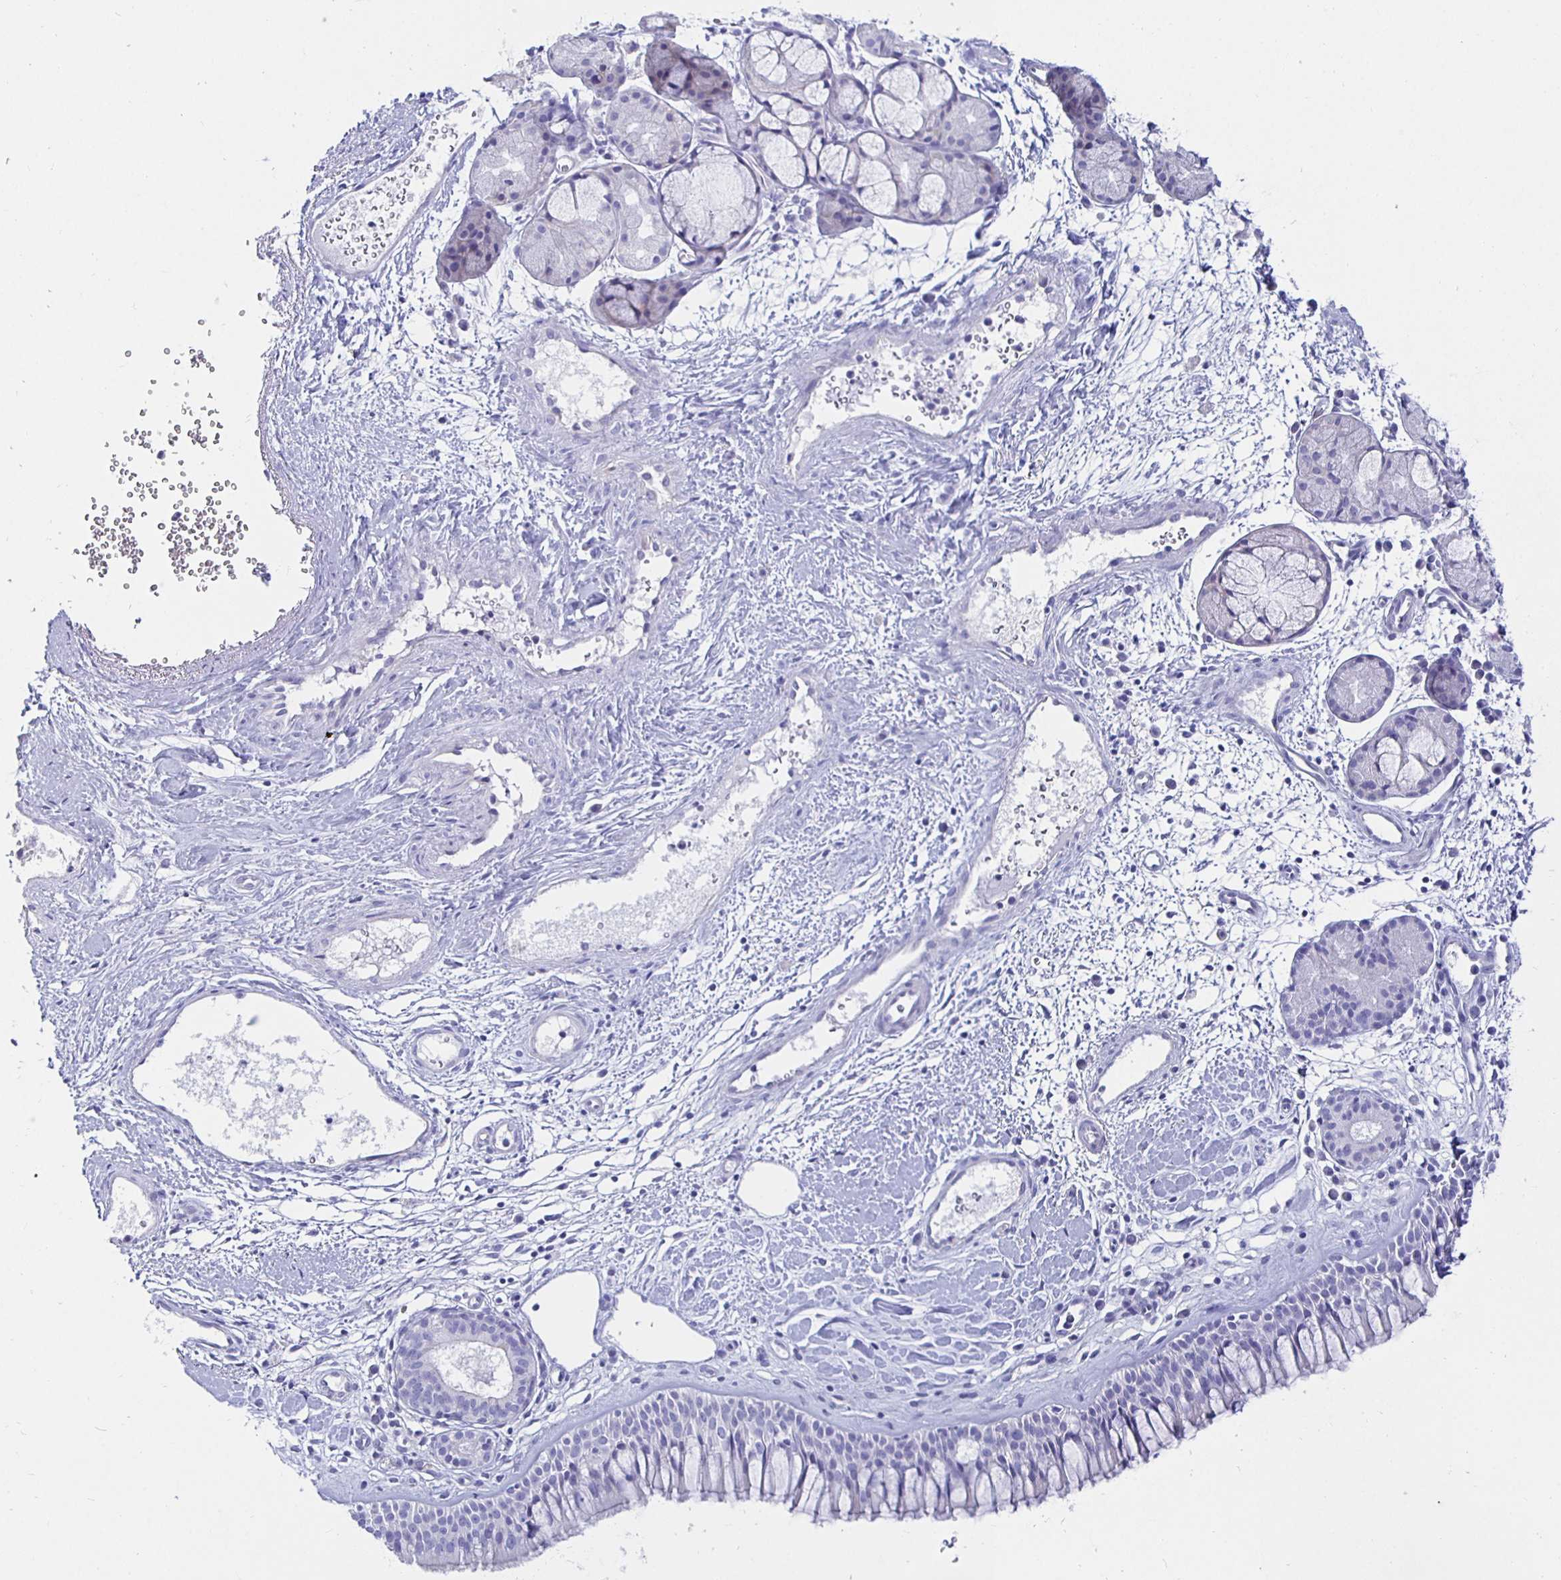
{"staining": {"intensity": "negative", "quantity": "none", "location": "none"}, "tissue": "nasopharynx", "cell_type": "Respiratory epithelial cells", "image_type": "normal", "snomed": [{"axis": "morphology", "description": "Normal tissue, NOS"}, {"axis": "topography", "description": "Nasopharynx"}], "caption": "Histopathology image shows no significant protein expression in respiratory epithelial cells of unremarkable nasopharynx. (DAB IHC, high magnification).", "gene": "UMOD", "patient": {"sex": "male", "age": 65}}